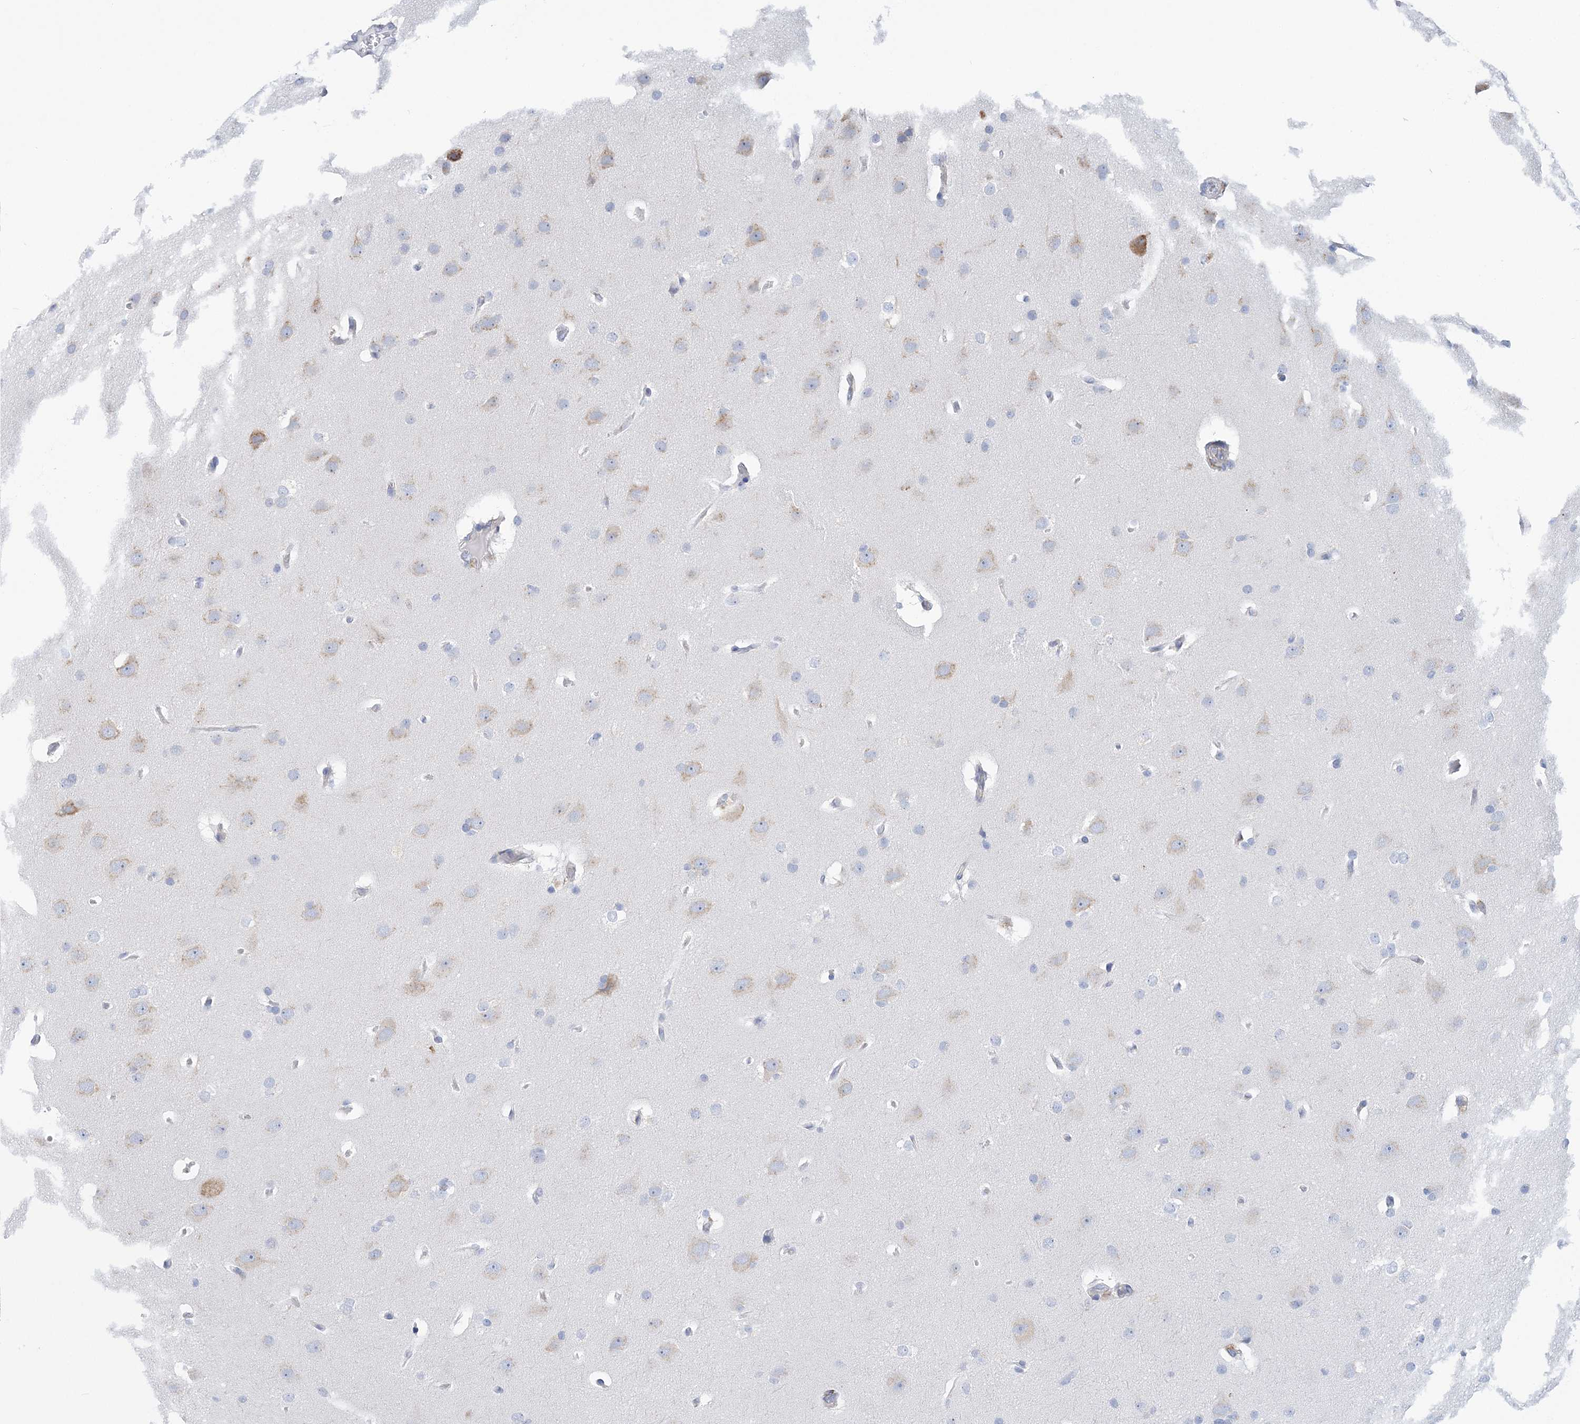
{"staining": {"intensity": "negative", "quantity": "none", "location": "none"}, "tissue": "glioma", "cell_type": "Tumor cells", "image_type": "cancer", "snomed": [{"axis": "morphology", "description": "Glioma, malignant, Low grade"}, {"axis": "topography", "description": "Brain"}], "caption": "The immunohistochemistry (IHC) micrograph has no significant positivity in tumor cells of malignant glioma (low-grade) tissue.", "gene": "PLEKHG4B", "patient": {"sex": "female", "age": 37}}